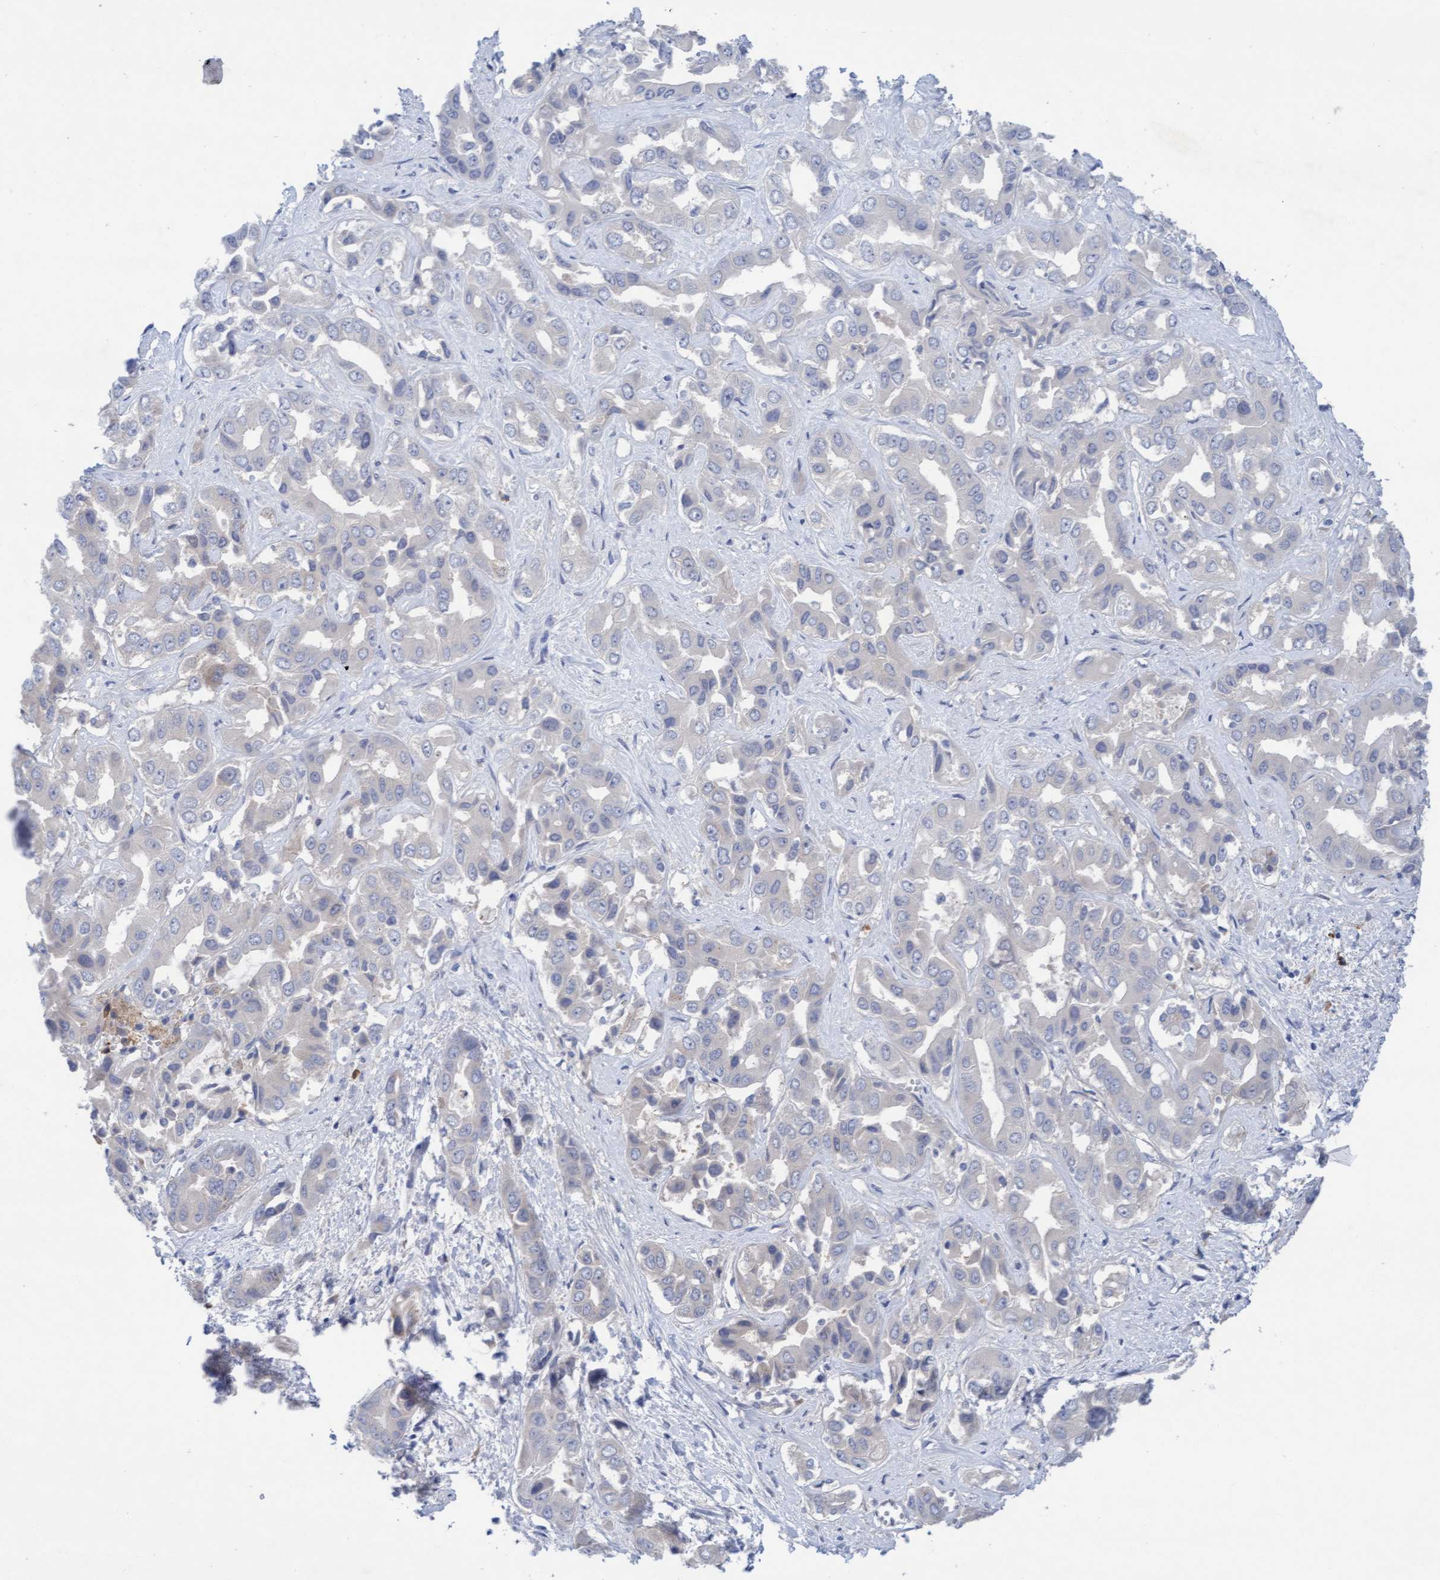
{"staining": {"intensity": "negative", "quantity": "none", "location": "none"}, "tissue": "liver cancer", "cell_type": "Tumor cells", "image_type": "cancer", "snomed": [{"axis": "morphology", "description": "Cholangiocarcinoma"}, {"axis": "topography", "description": "Liver"}], "caption": "This is an IHC histopathology image of liver cholangiocarcinoma. There is no staining in tumor cells.", "gene": "PLCD1", "patient": {"sex": "female", "age": 52}}